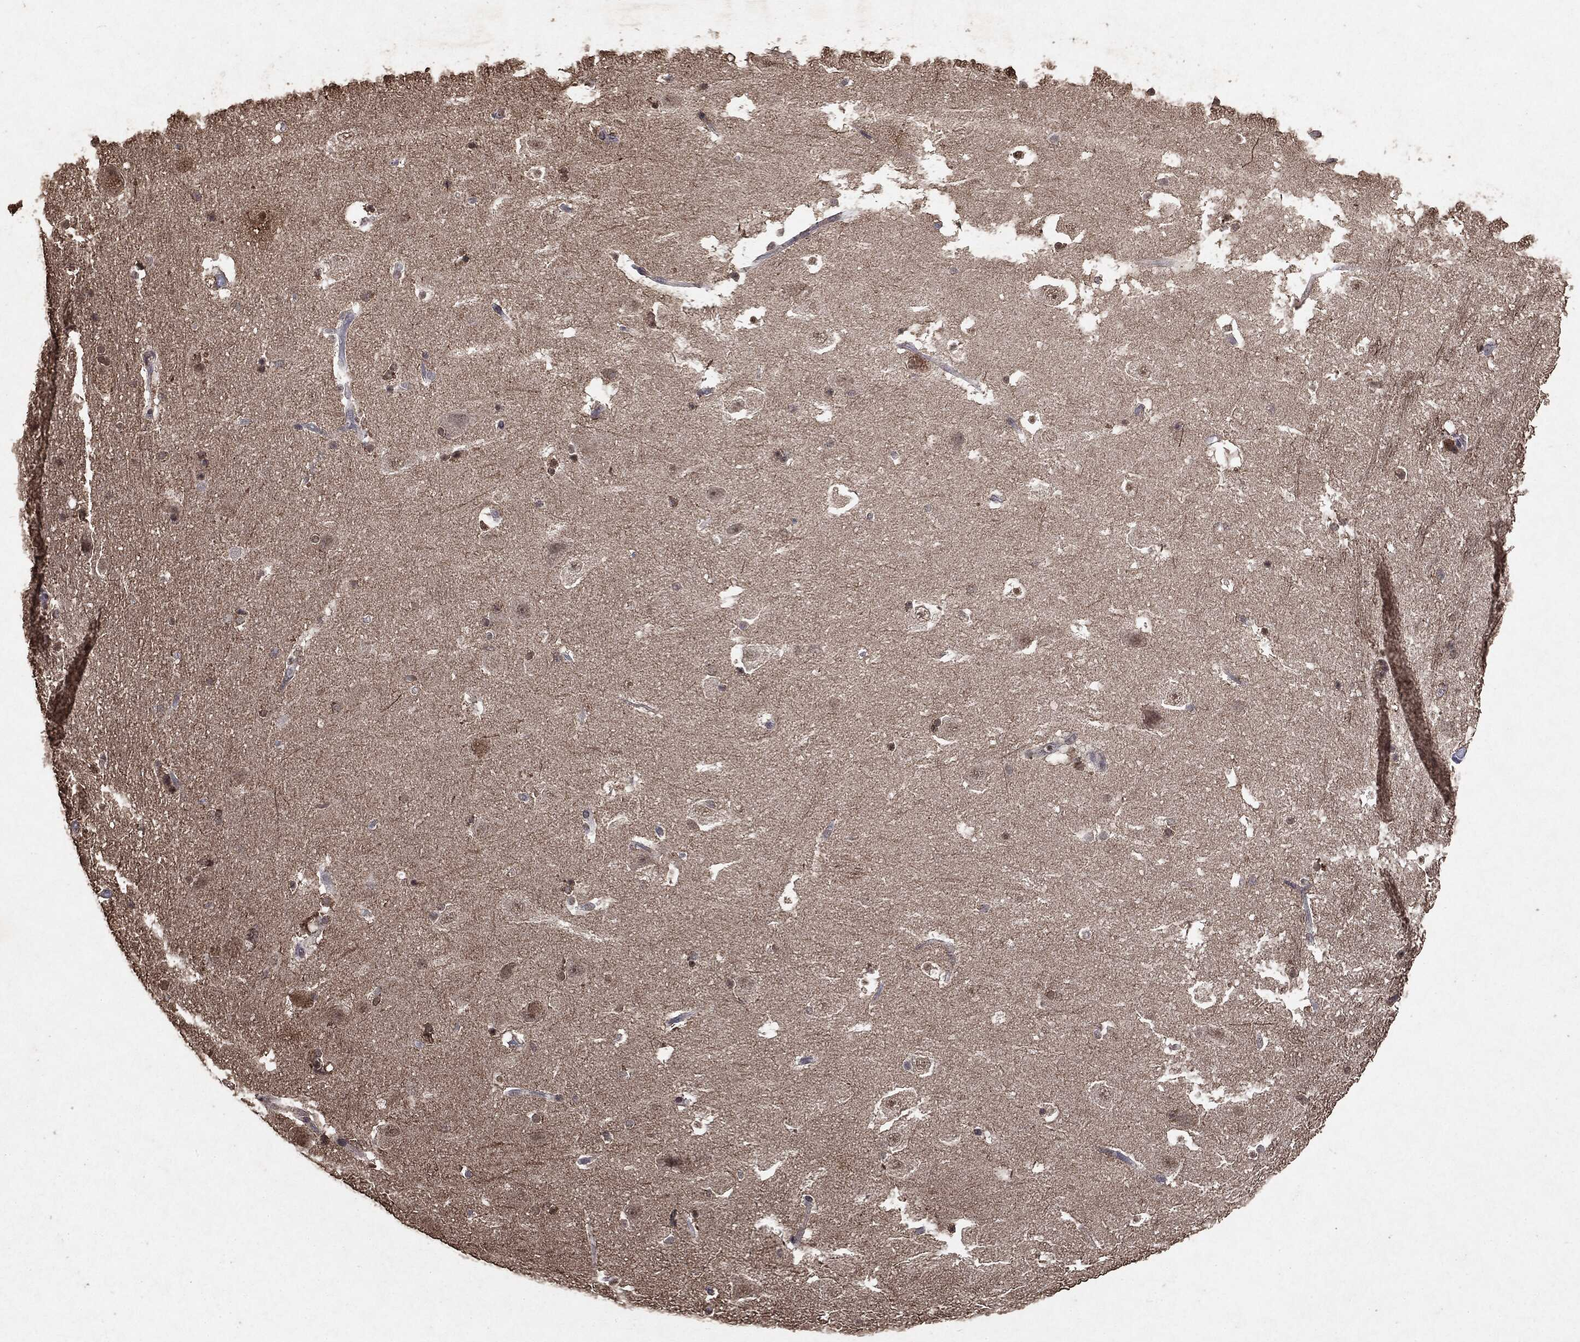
{"staining": {"intensity": "moderate", "quantity": "25%-75%", "location": "cytoplasmic/membranous,nuclear"}, "tissue": "hippocampus", "cell_type": "Glial cells", "image_type": "normal", "snomed": [{"axis": "morphology", "description": "Normal tissue, NOS"}, {"axis": "topography", "description": "Hippocampus"}], "caption": "Moderate cytoplasmic/membranous,nuclear positivity for a protein is present in approximately 25%-75% of glial cells of unremarkable hippocampus using immunohistochemistry.", "gene": "RAD18", "patient": {"sex": "male", "age": 51}}